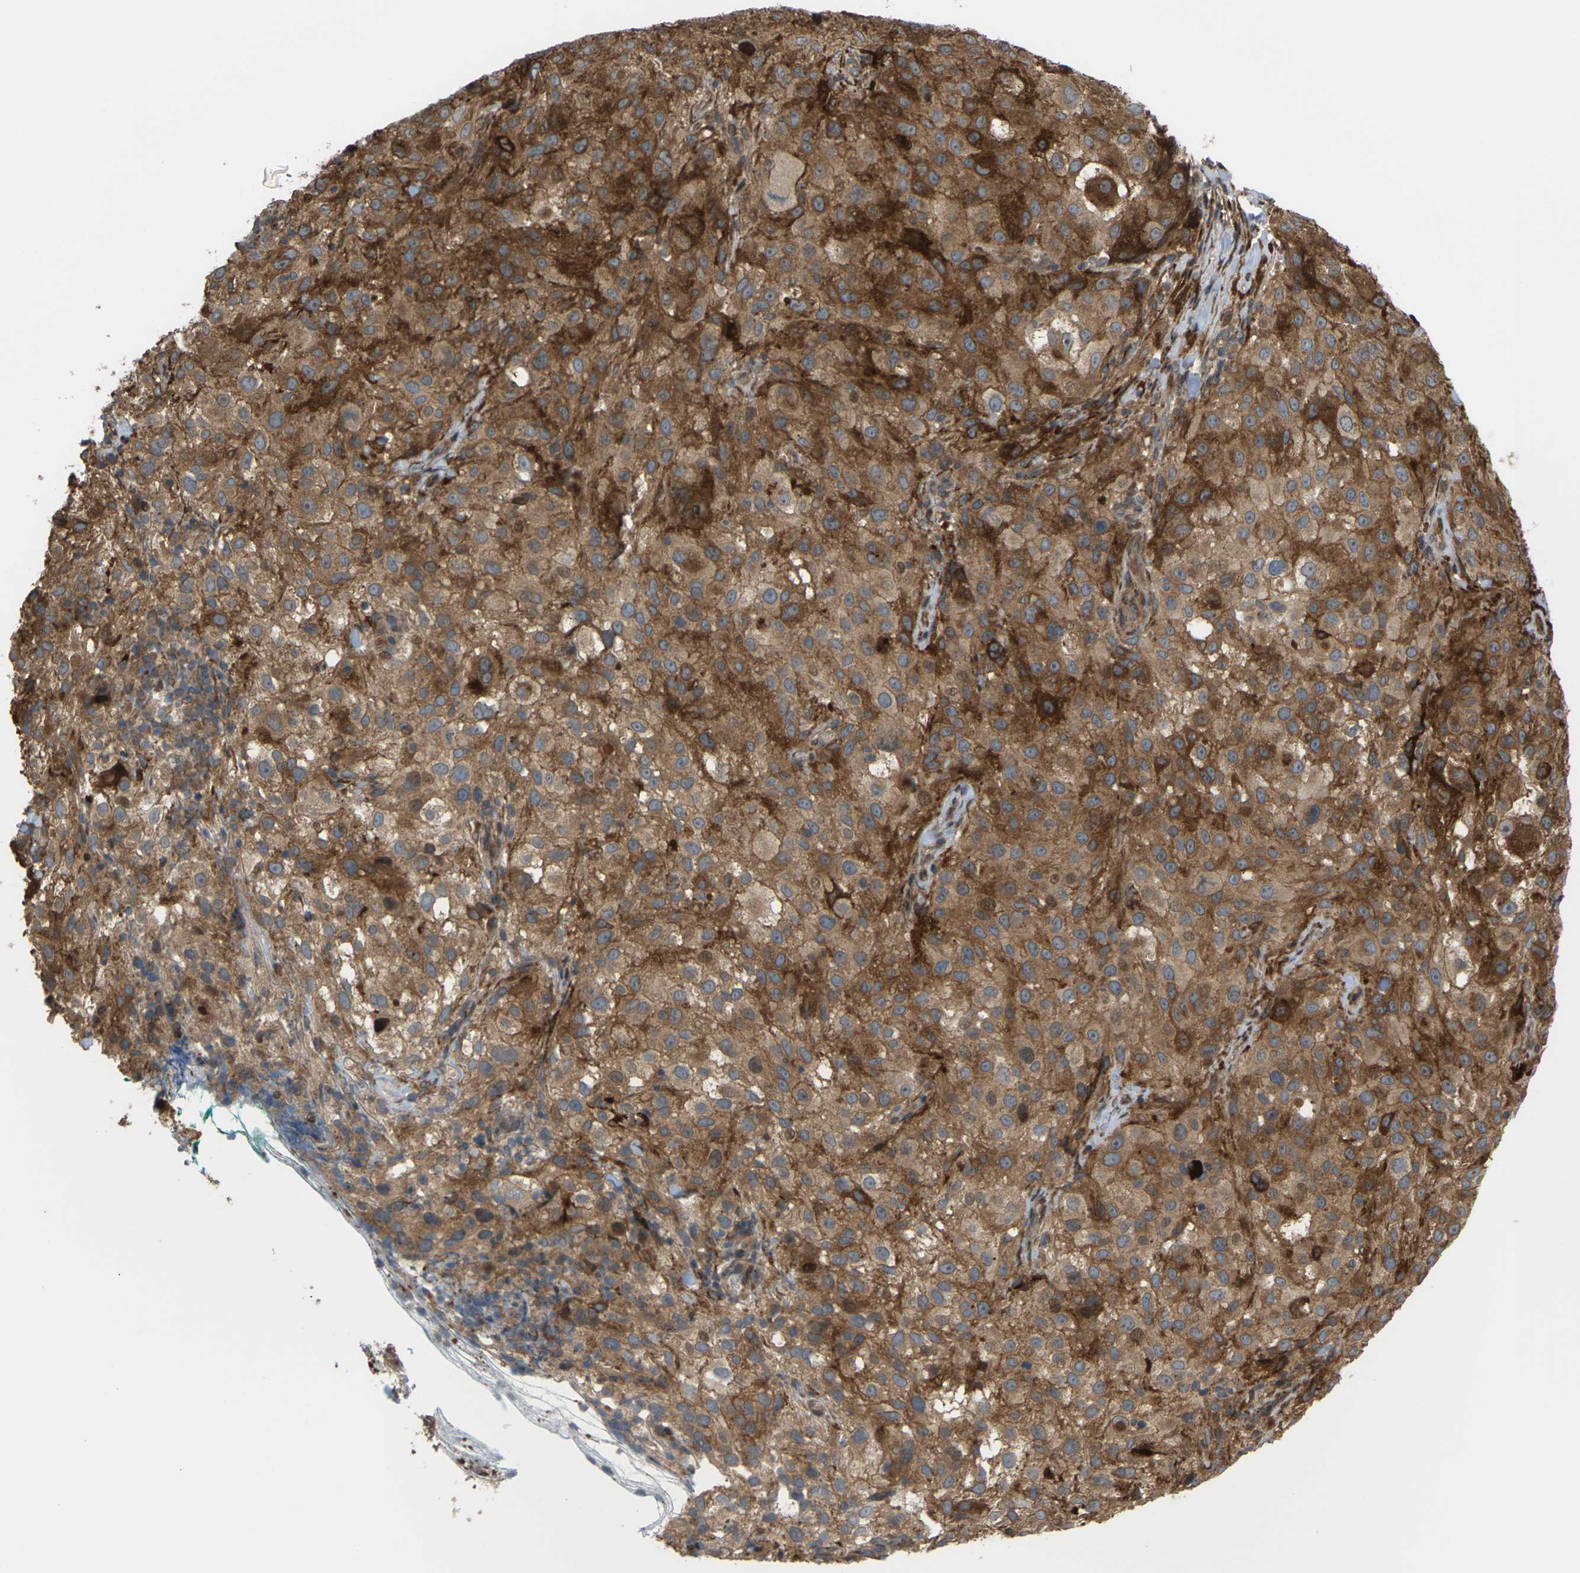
{"staining": {"intensity": "moderate", "quantity": ">75%", "location": "cytoplasmic/membranous"}, "tissue": "melanoma", "cell_type": "Tumor cells", "image_type": "cancer", "snomed": [{"axis": "morphology", "description": "Necrosis, NOS"}, {"axis": "morphology", "description": "Malignant melanoma, NOS"}, {"axis": "topography", "description": "Skin"}], "caption": "Melanoma stained with a protein marker demonstrates moderate staining in tumor cells.", "gene": "ROBO1", "patient": {"sex": "female", "age": 87}}